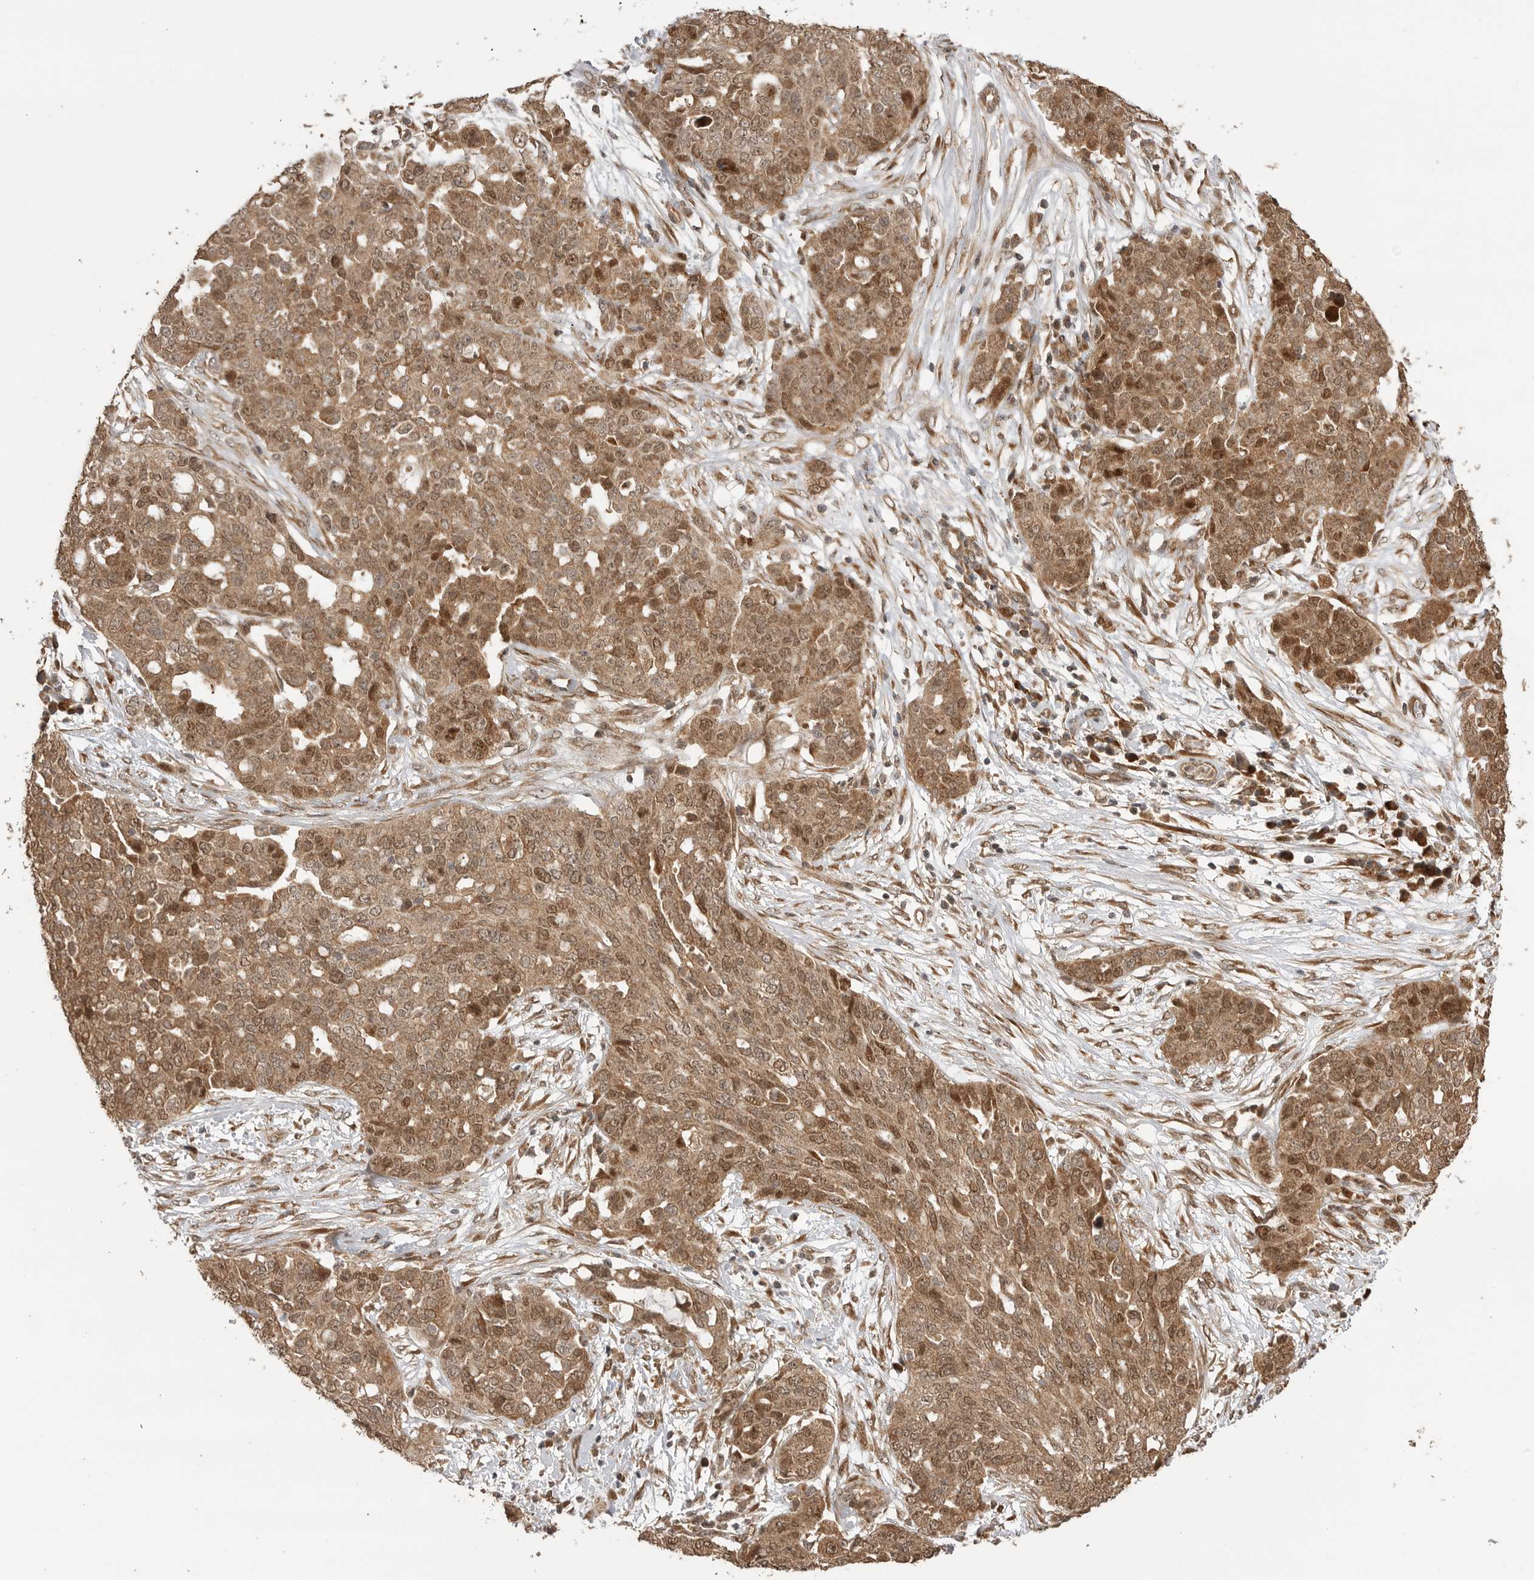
{"staining": {"intensity": "moderate", "quantity": ">75%", "location": "cytoplasmic/membranous,nuclear"}, "tissue": "ovarian cancer", "cell_type": "Tumor cells", "image_type": "cancer", "snomed": [{"axis": "morphology", "description": "Cystadenocarcinoma, serous, NOS"}, {"axis": "topography", "description": "Soft tissue"}, {"axis": "topography", "description": "Ovary"}], "caption": "Ovarian cancer (serous cystadenocarcinoma) stained for a protein (brown) displays moderate cytoplasmic/membranous and nuclear positive expression in about >75% of tumor cells.", "gene": "BOC", "patient": {"sex": "female", "age": 57}}